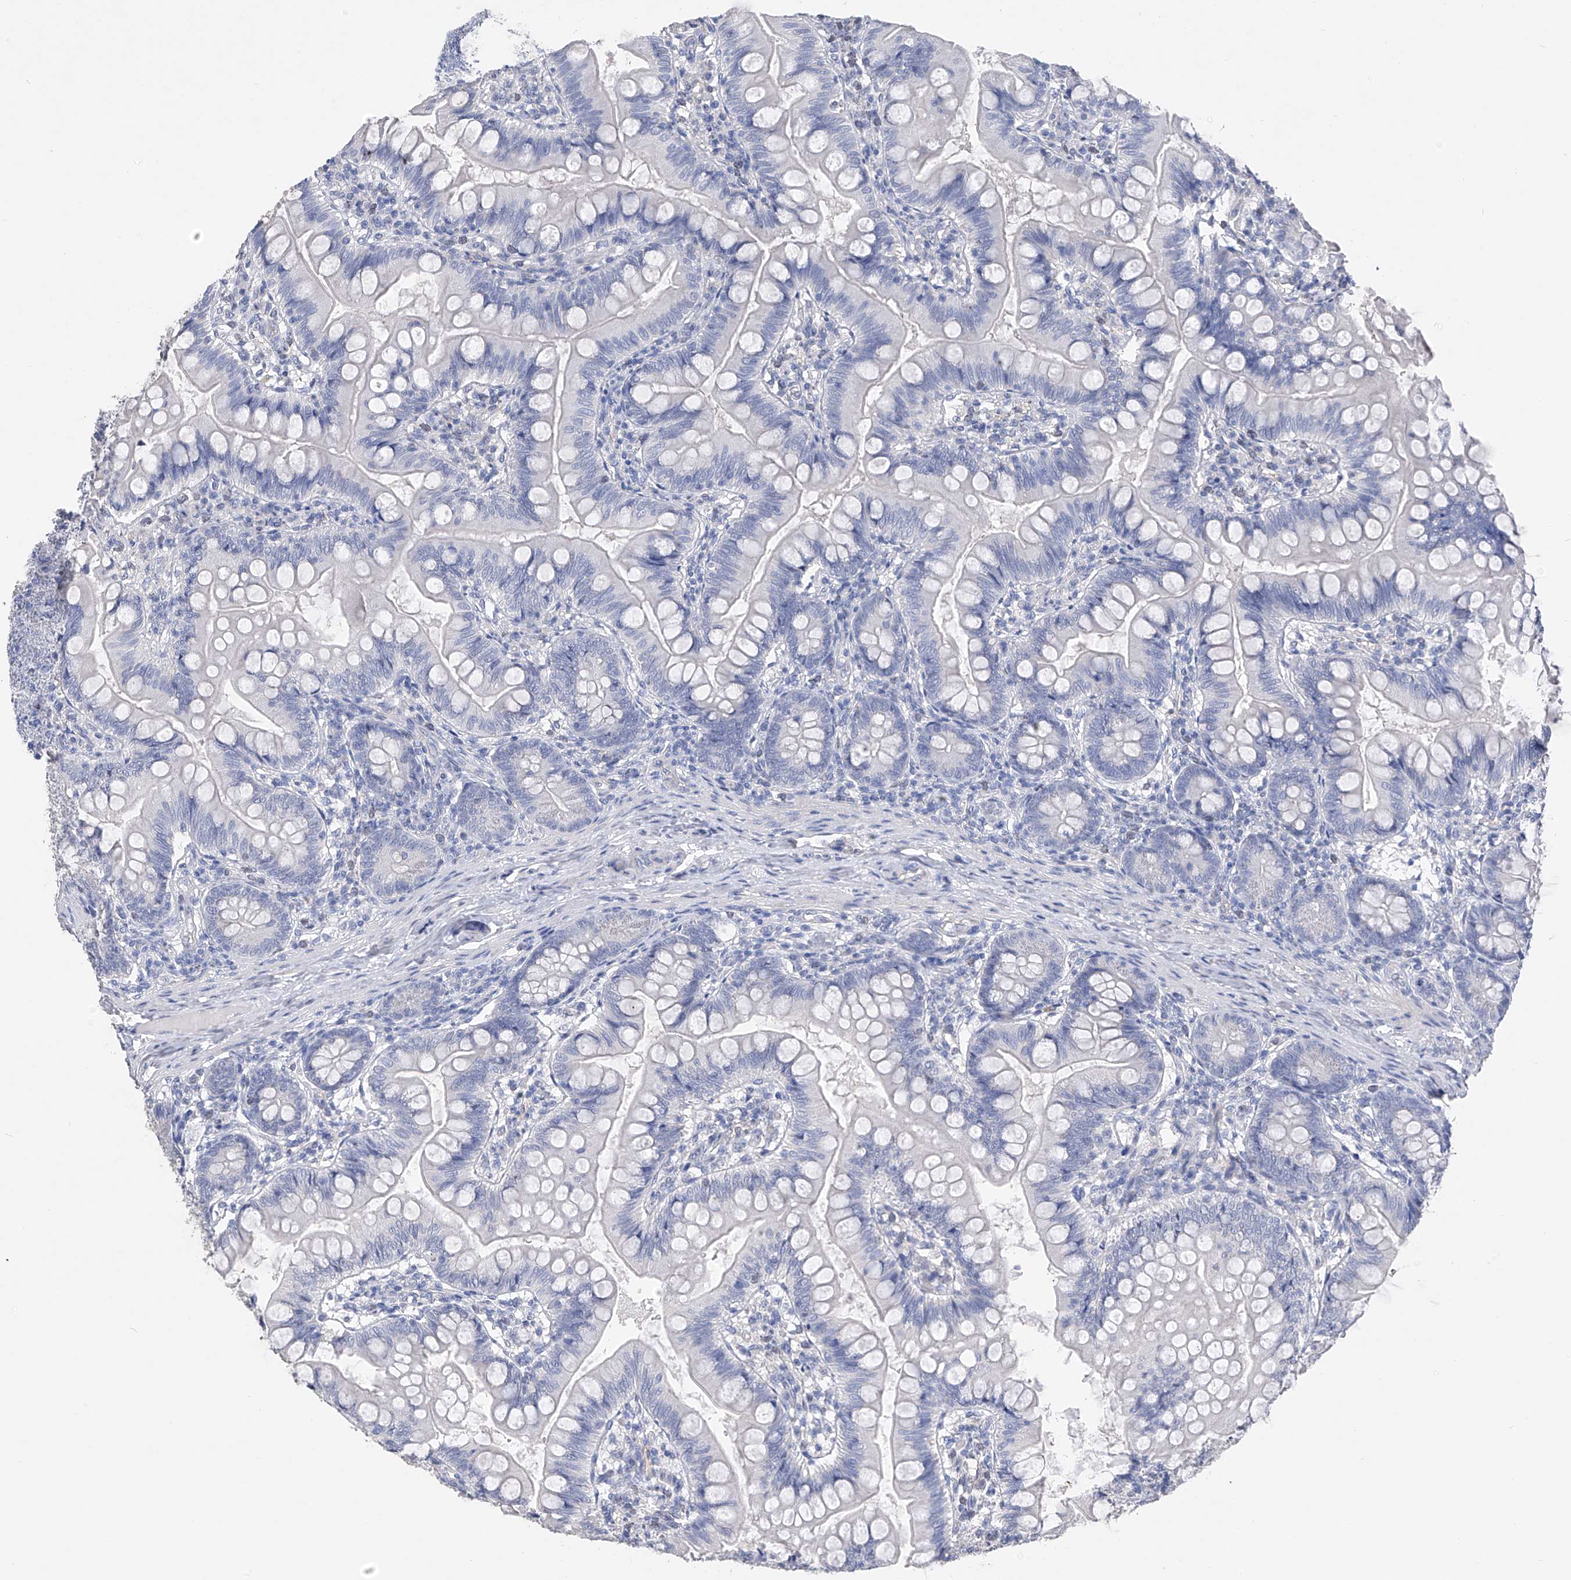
{"staining": {"intensity": "negative", "quantity": "none", "location": "none"}, "tissue": "small intestine", "cell_type": "Glandular cells", "image_type": "normal", "snomed": [{"axis": "morphology", "description": "Normal tissue, NOS"}, {"axis": "topography", "description": "Small intestine"}], "caption": "A high-resolution photomicrograph shows immunohistochemistry staining of unremarkable small intestine, which exhibits no significant staining in glandular cells. (DAB (3,3'-diaminobenzidine) immunohistochemistry (IHC) with hematoxylin counter stain).", "gene": "ADRA1A", "patient": {"sex": "male", "age": 7}}